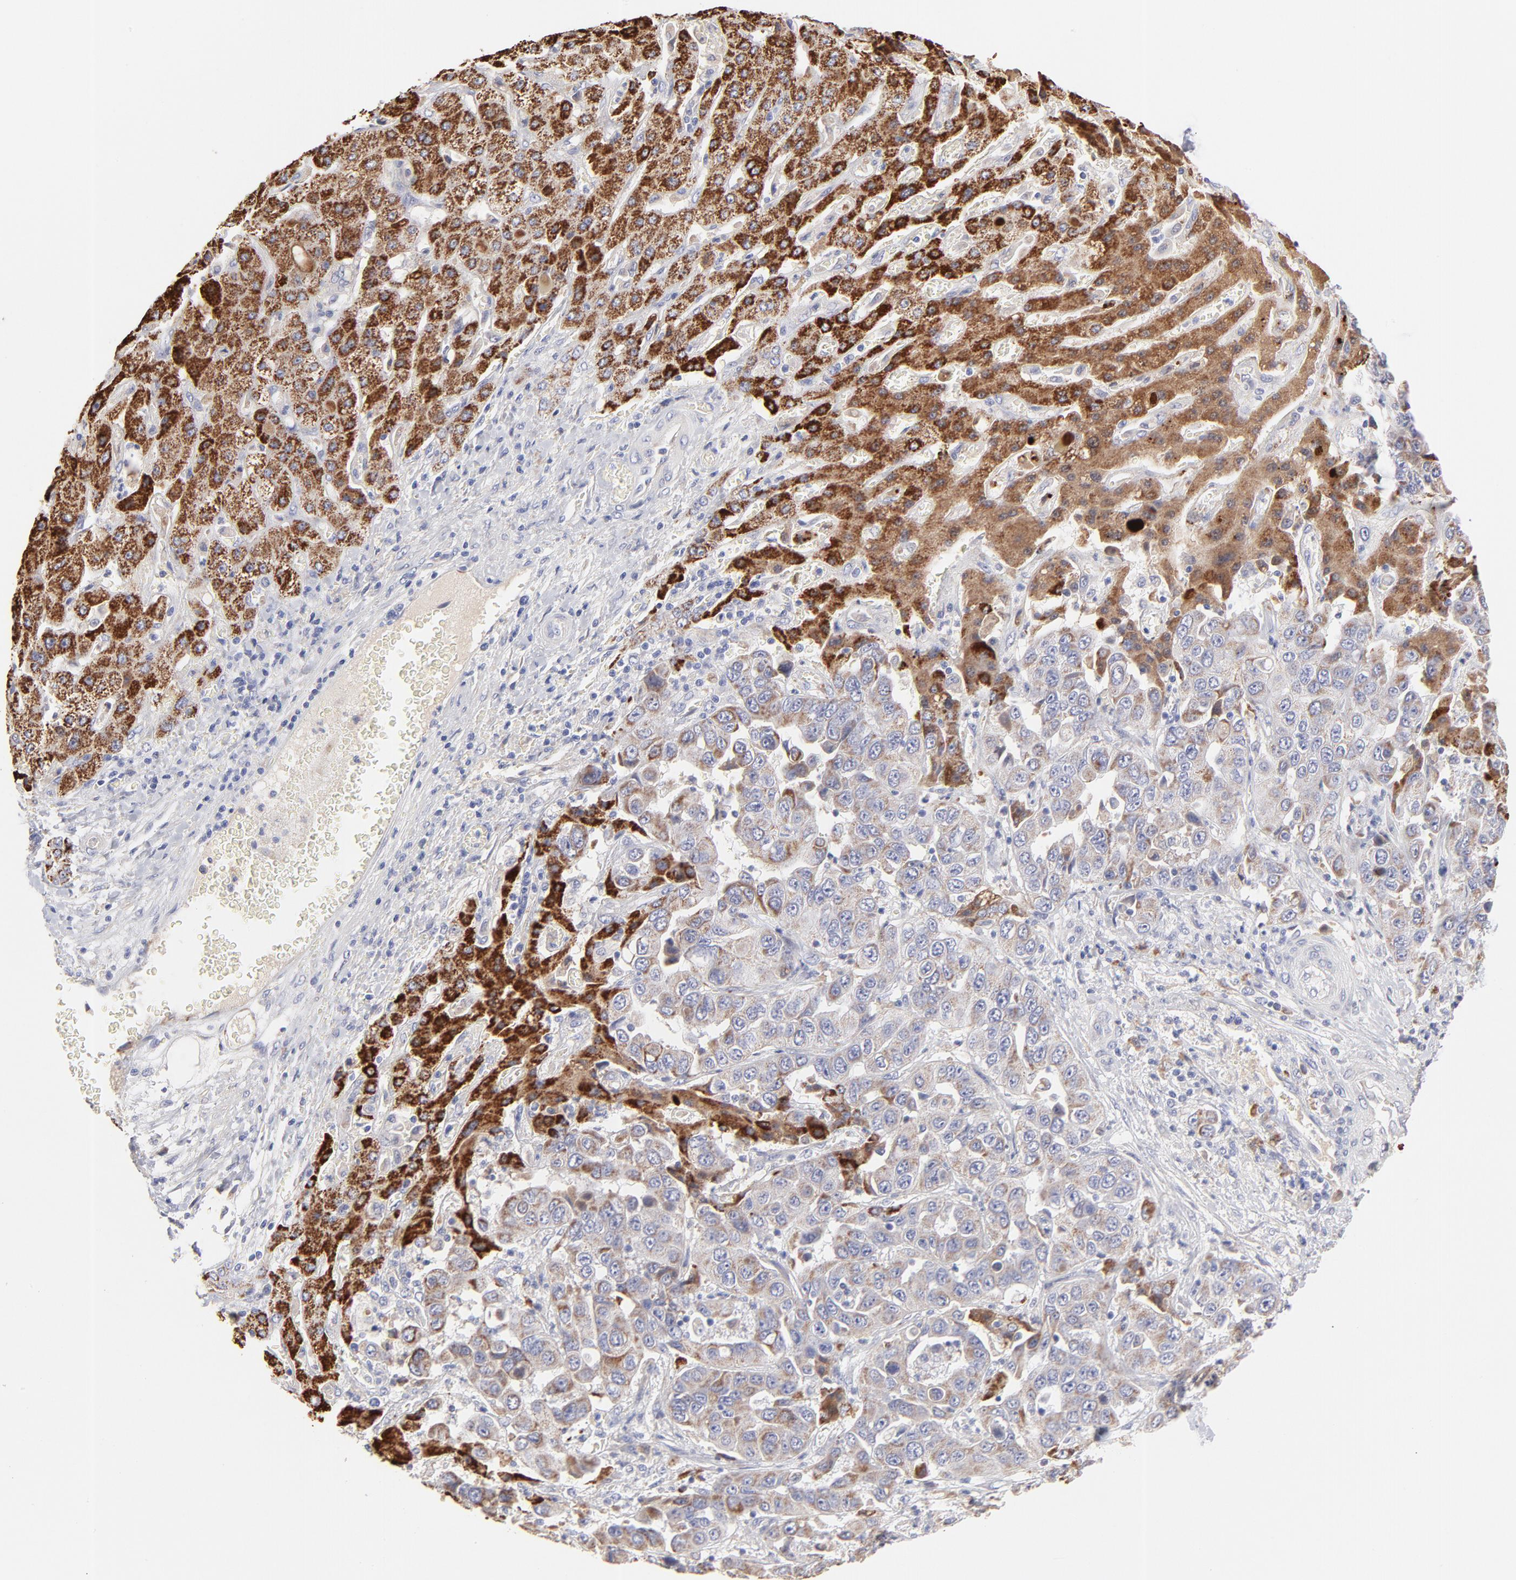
{"staining": {"intensity": "weak", "quantity": ">75%", "location": "cytoplasmic/membranous"}, "tissue": "liver cancer", "cell_type": "Tumor cells", "image_type": "cancer", "snomed": [{"axis": "morphology", "description": "Cholangiocarcinoma"}, {"axis": "topography", "description": "Liver"}], "caption": "Immunohistochemistry of cholangiocarcinoma (liver) displays low levels of weak cytoplasmic/membranous positivity in approximately >75% of tumor cells.", "gene": "TST", "patient": {"sex": "female", "age": 52}}